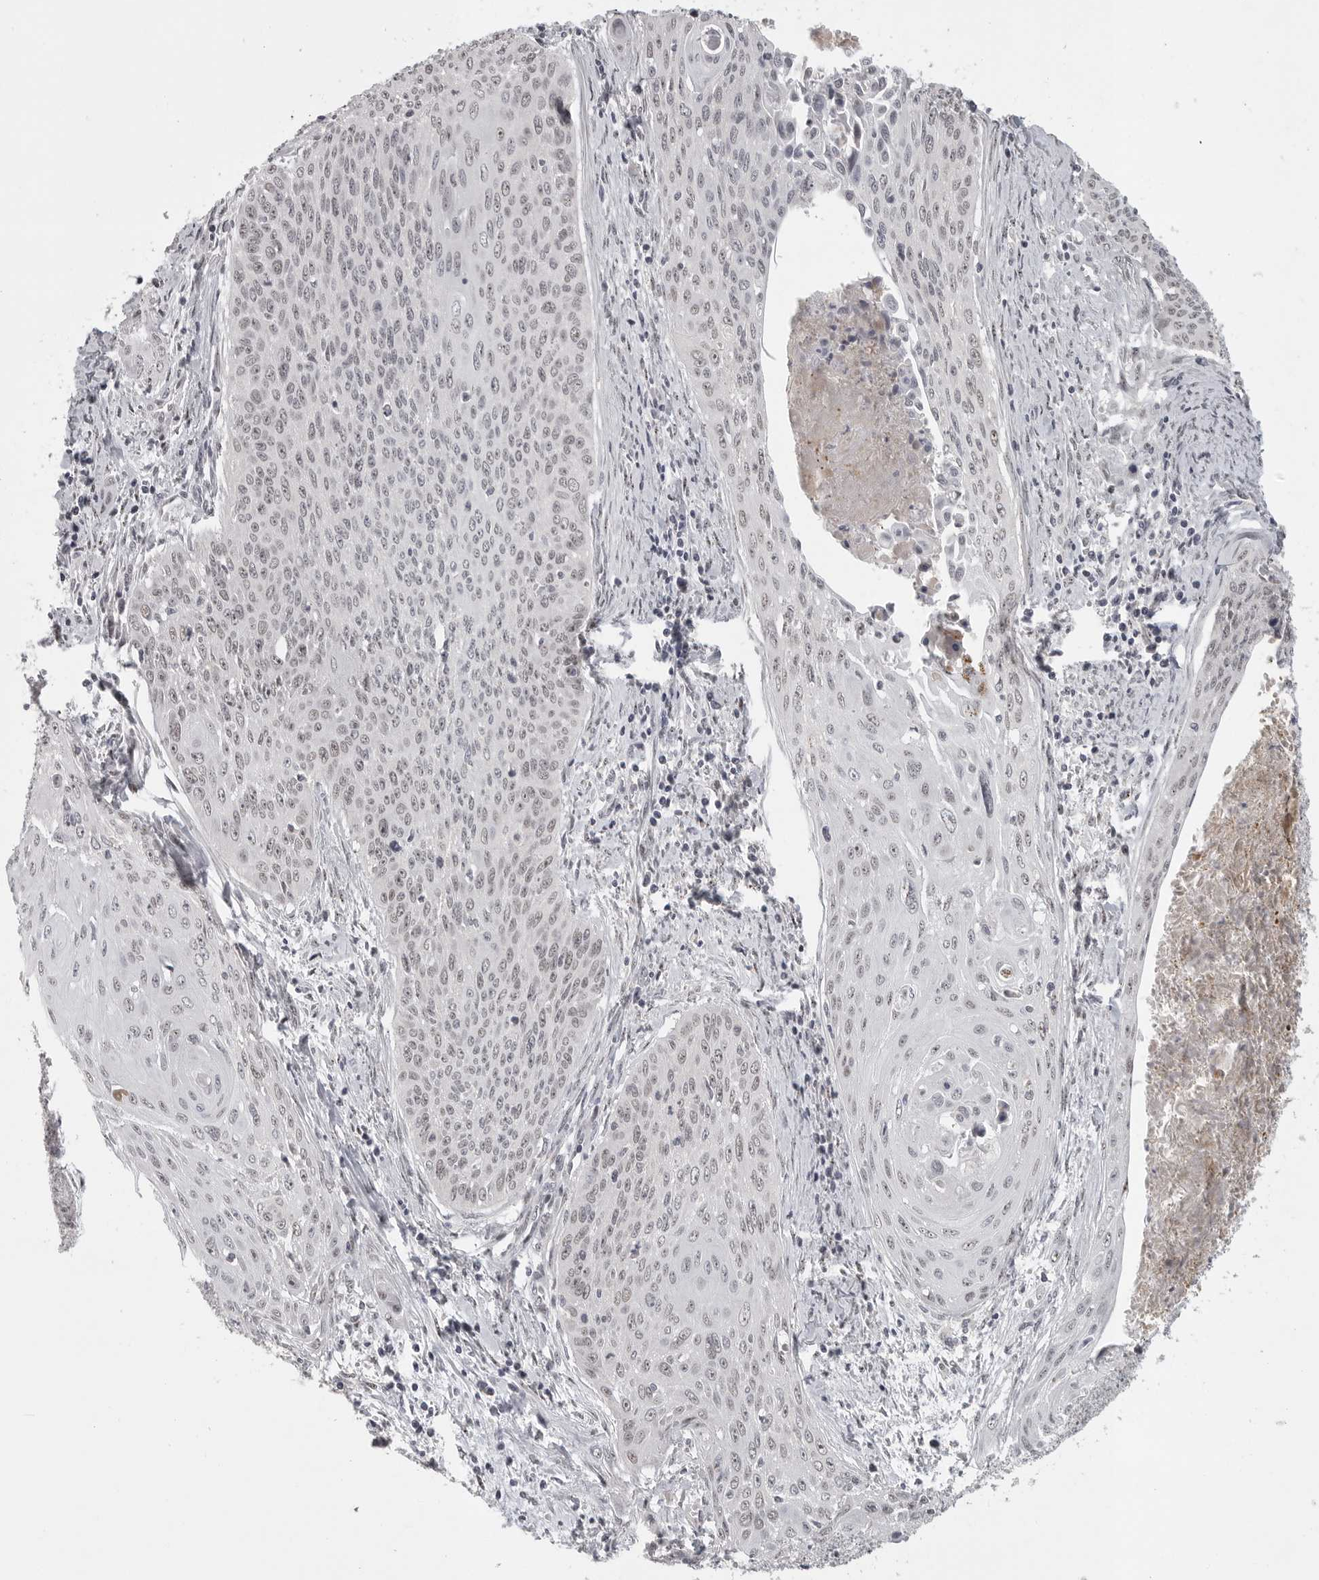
{"staining": {"intensity": "weak", "quantity": "25%-75%", "location": "nuclear"}, "tissue": "cervical cancer", "cell_type": "Tumor cells", "image_type": "cancer", "snomed": [{"axis": "morphology", "description": "Squamous cell carcinoma, NOS"}, {"axis": "topography", "description": "Cervix"}], "caption": "IHC staining of squamous cell carcinoma (cervical), which reveals low levels of weak nuclear positivity in approximately 25%-75% of tumor cells indicating weak nuclear protein positivity. The staining was performed using DAB (brown) for protein detection and nuclei were counterstained in hematoxylin (blue).", "gene": "POLE2", "patient": {"sex": "female", "age": 55}}